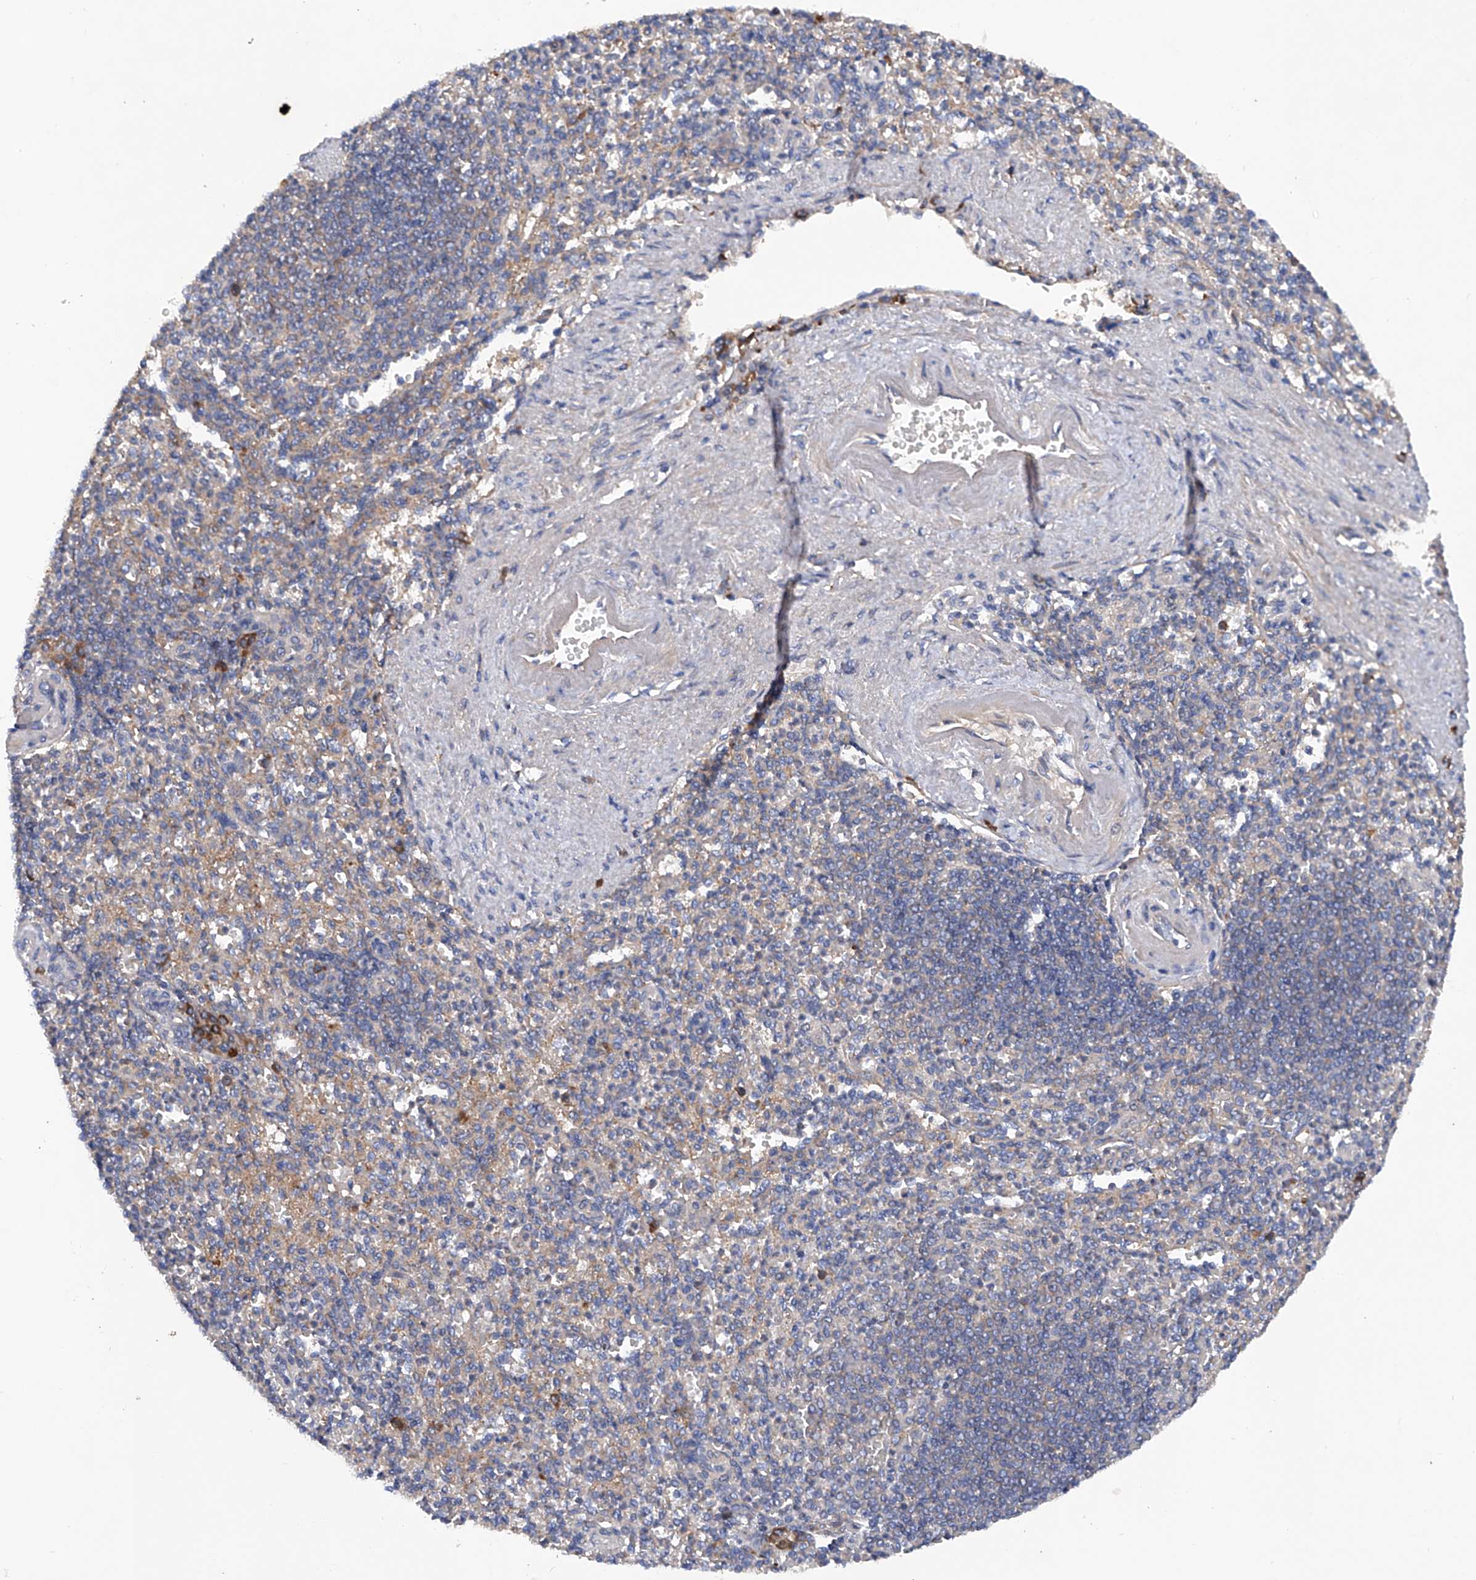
{"staining": {"intensity": "weak", "quantity": "25%-75%", "location": "cytoplasmic/membranous"}, "tissue": "spleen", "cell_type": "Cells in red pulp", "image_type": "normal", "snomed": [{"axis": "morphology", "description": "Normal tissue, NOS"}, {"axis": "topography", "description": "Spleen"}], "caption": "This histopathology image demonstrates normal spleen stained with immunohistochemistry (IHC) to label a protein in brown. The cytoplasmic/membranous of cells in red pulp show weak positivity for the protein. Nuclei are counter-stained blue.", "gene": "ASCC3", "patient": {"sex": "female", "age": 74}}